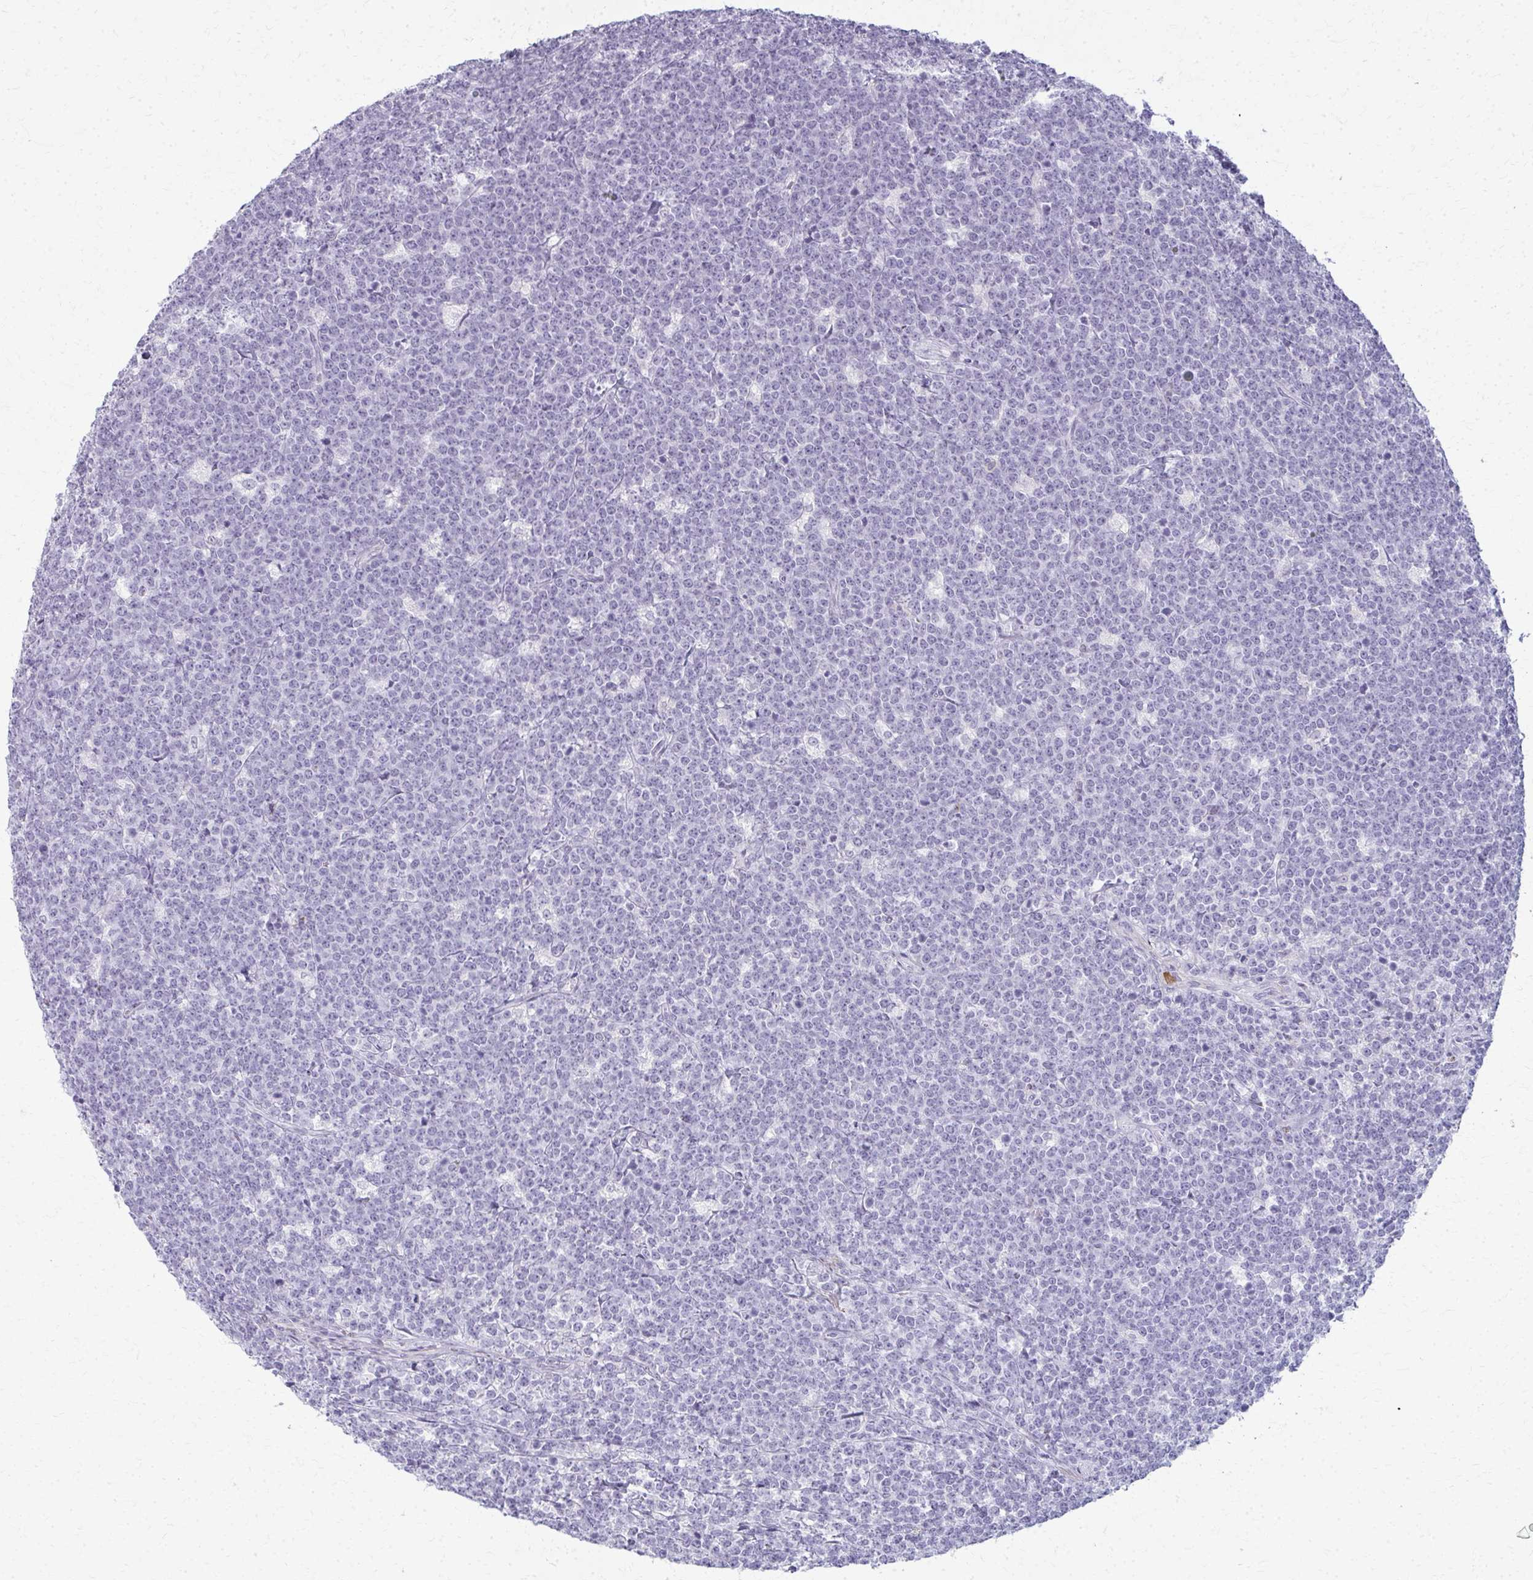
{"staining": {"intensity": "negative", "quantity": "none", "location": "none"}, "tissue": "lymphoma", "cell_type": "Tumor cells", "image_type": "cancer", "snomed": [{"axis": "morphology", "description": "Malignant lymphoma, non-Hodgkin's type, High grade"}, {"axis": "topography", "description": "Small intestine"}, {"axis": "topography", "description": "Colon"}], "caption": "IHC histopathology image of neoplastic tissue: malignant lymphoma, non-Hodgkin's type (high-grade) stained with DAB (3,3'-diaminobenzidine) displays no significant protein staining in tumor cells.", "gene": "CA3", "patient": {"sex": "male", "age": 8}}